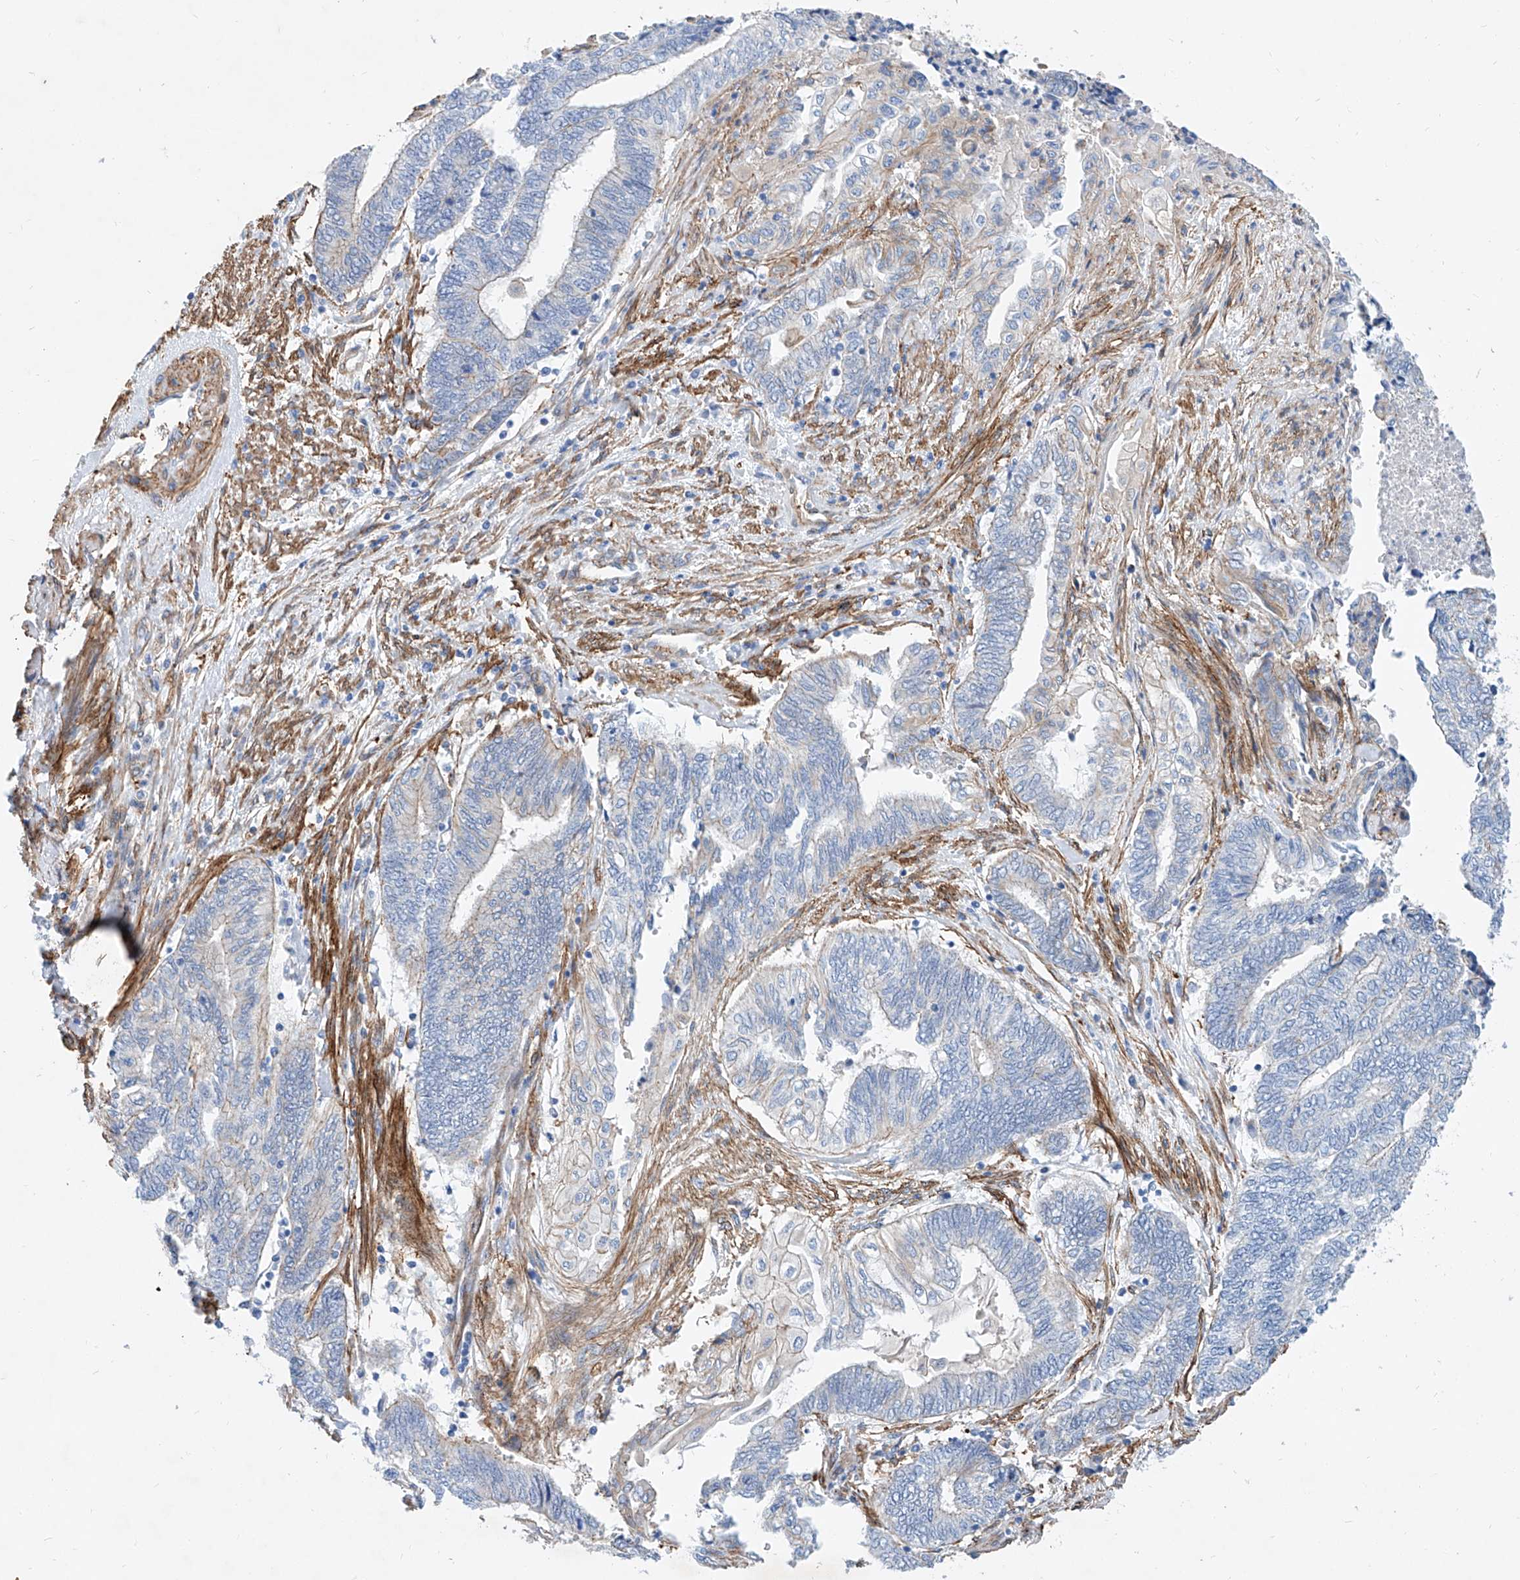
{"staining": {"intensity": "negative", "quantity": "none", "location": "none"}, "tissue": "endometrial cancer", "cell_type": "Tumor cells", "image_type": "cancer", "snomed": [{"axis": "morphology", "description": "Adenocarcinoma, NOS"}, {"axis": "topography", "description": "Uterus"}, {"axis": "topography", "description": "Endometrium"}], "caption": "Protein analysis of endometrial adenocarcinoma shows no significant expression in tumor cells.", "gene": "TAS2R60", "patient": {"sex": "female", "age": 70}}